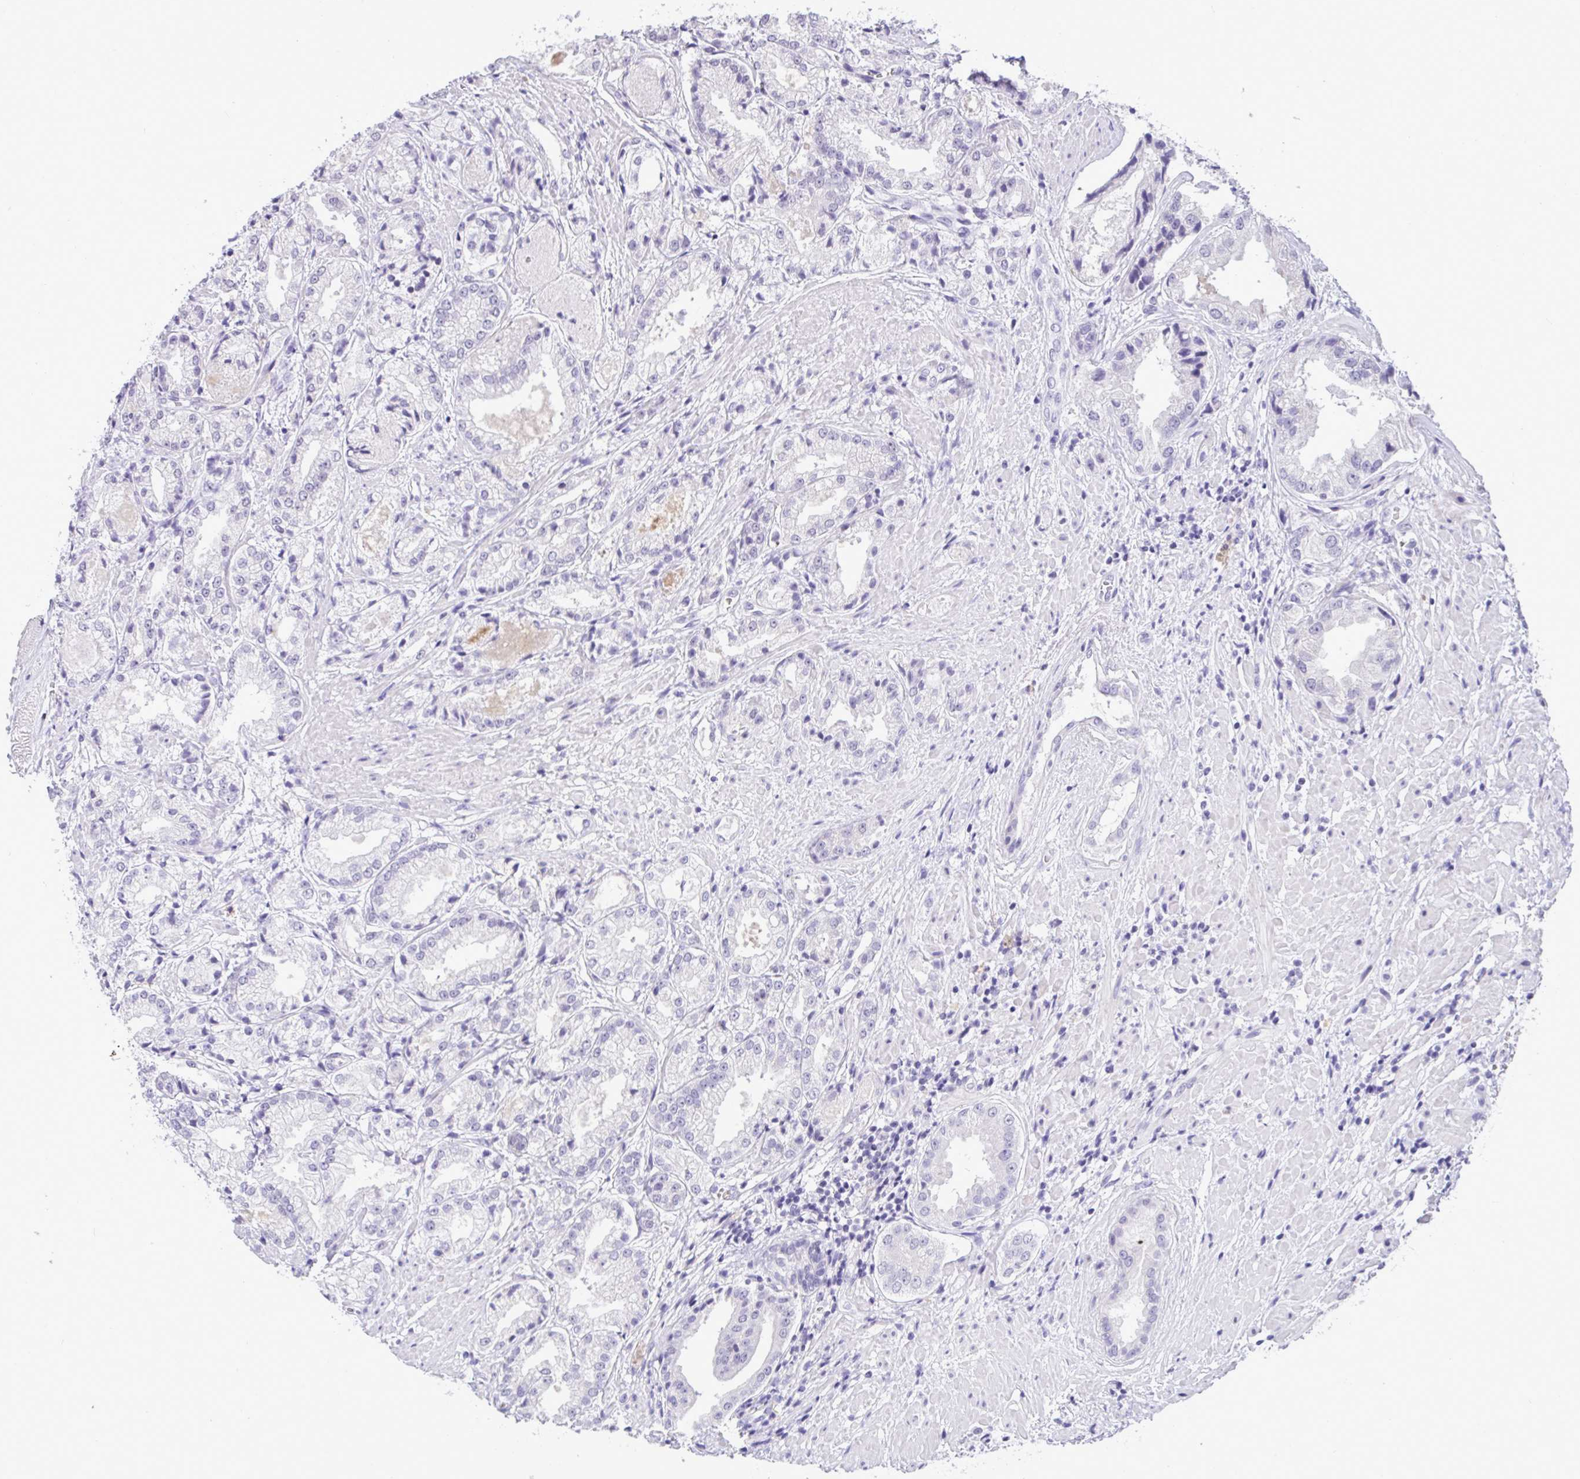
{"staining": {"intensity": "negative", "quantity": "none", "location": "none"}, "tissue": "prostate cancer", "cell_type": "Tumor cells", "image_type": "cancer", "snomed": [{"axis": "morphology", "description": "Adenocarcinoma, High grade"}, {"axis": "topography", "description": "Prostate"}], "caption": "This is an immunohistochemistry image of adenocarcinoma (high-grade) (prostate). There is no positivity in tumor cells.", "gene": "YBX2", "patient": {"sex": "male", "age": 61}}